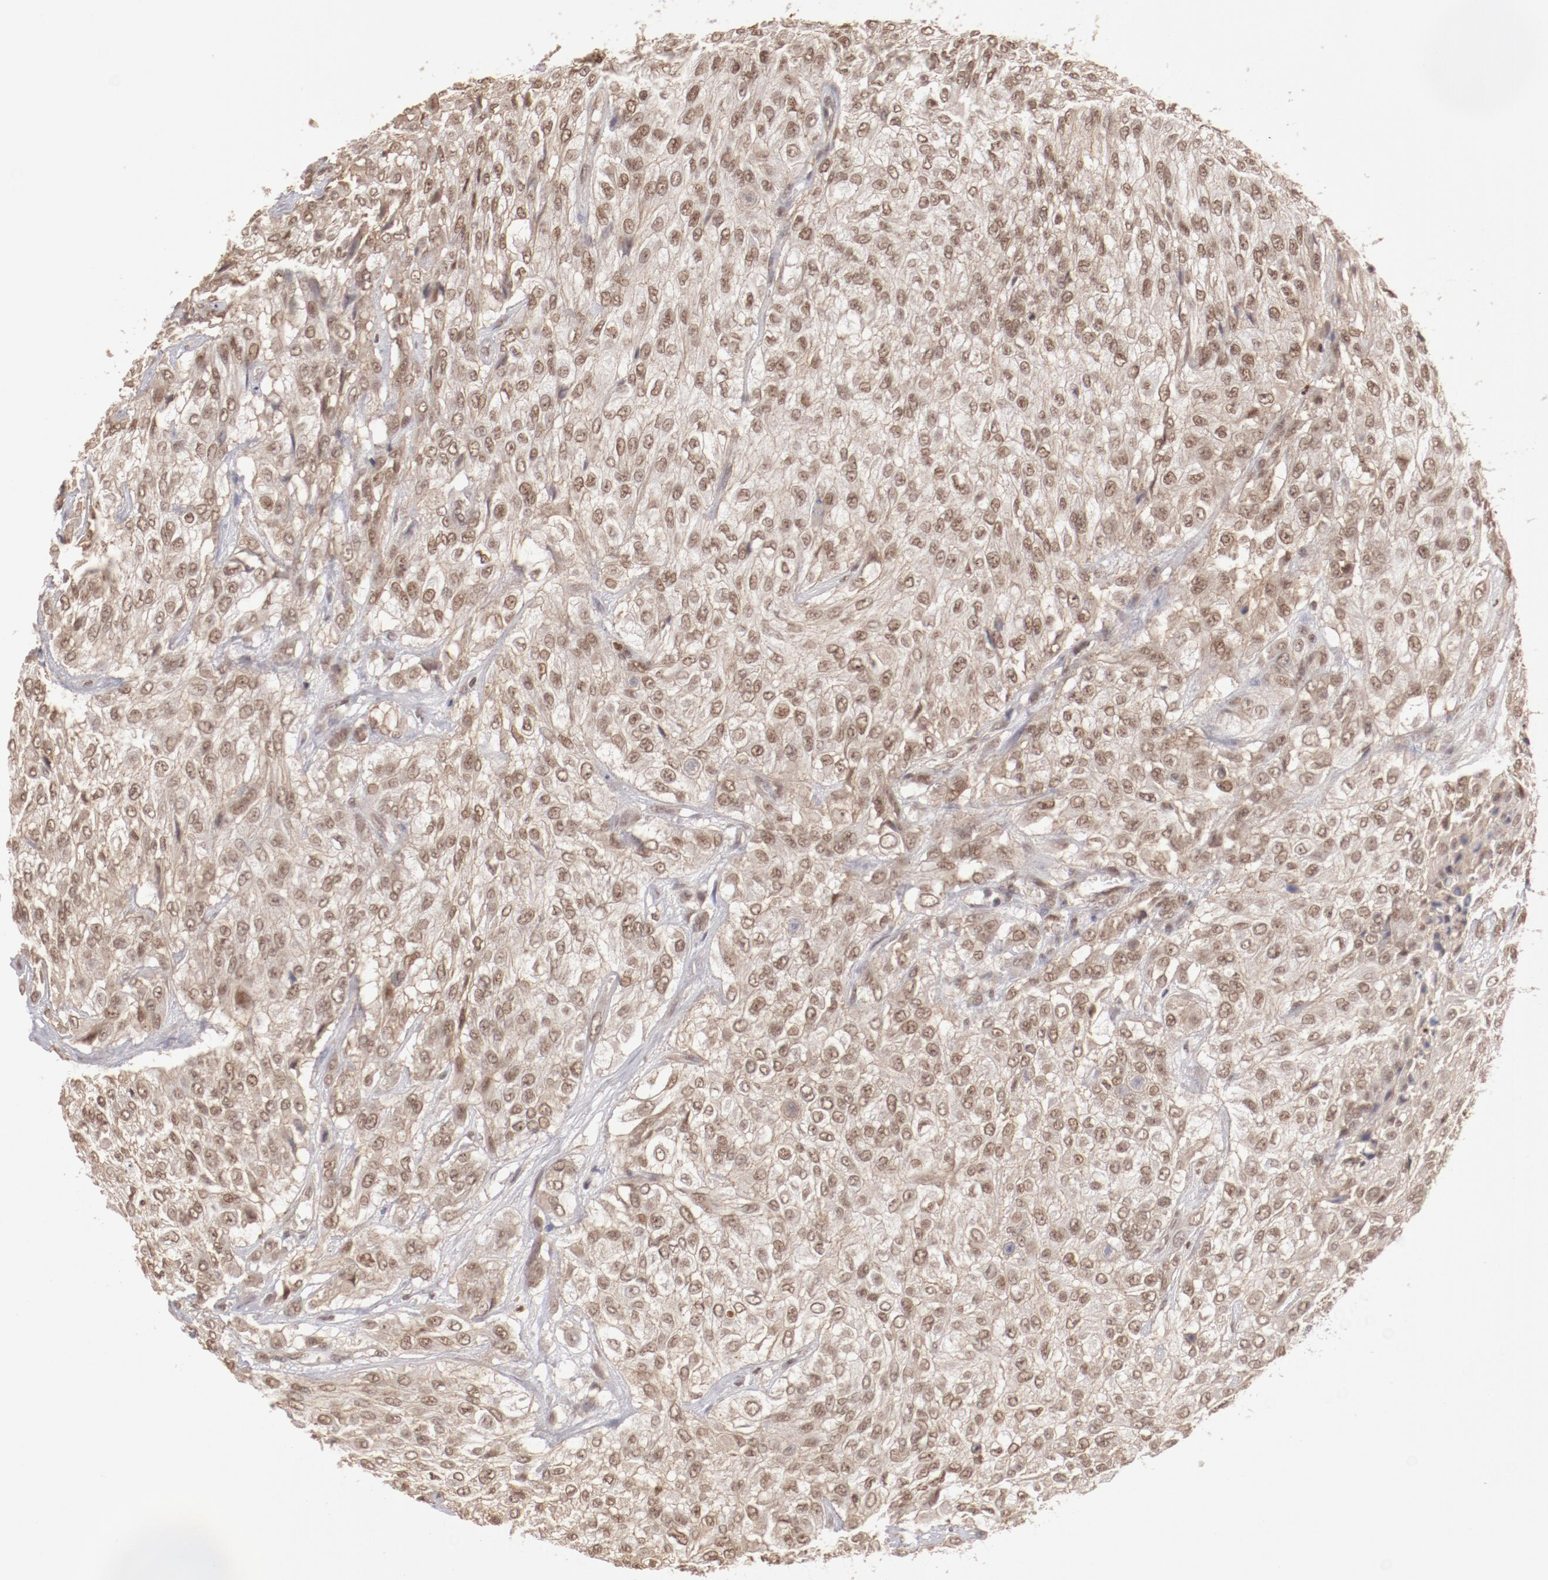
{"staining": {"intensity": "moderate", "quantity": ">75%", "location": "cytoplasmic/membranous,nuclear"}, "tissue": "urothelial cancer", "cell_type": "Tumor cells", "image_type": "cancer", "snomed": [{"axis": "morphology", "description": "Urothelial carcinoma, High grade"}, {"axis": "topography", "description": "Urinary bladder"}], "caption": "Immunohistochemistry (IHC) (DAB) staining of human urothelial cancer demonstrates moderate cytoplasmic/membranous and nuclear protein staining in about >75% of tumor cells.", "gene": "NFE2", "patient": {"sex": "male", "age": 57}}